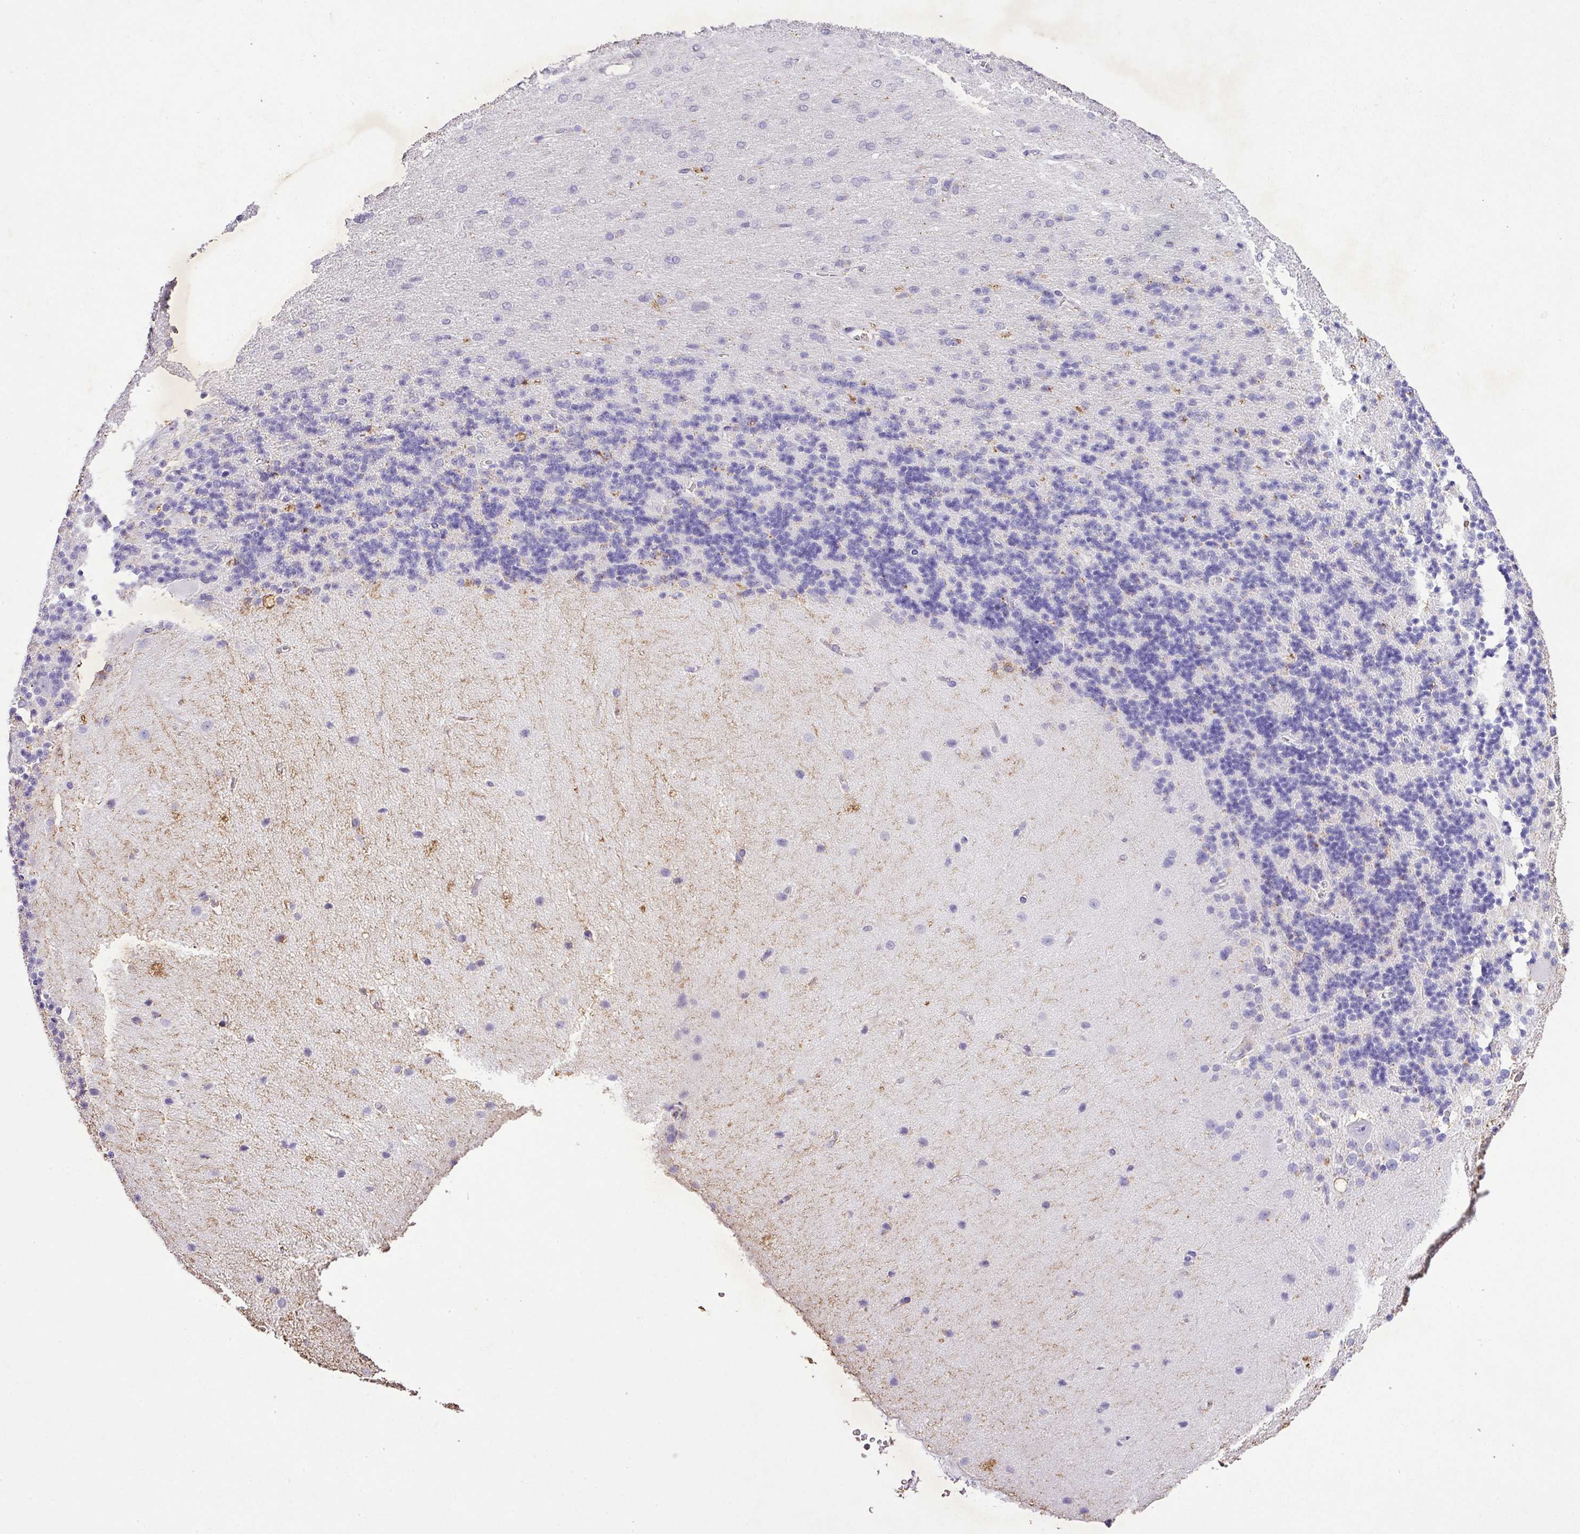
{"staining": {"intensity": "negative", "quantity": "none", "location": "none"}, "tissue": "cerebellum", "cell_type": "Cells in granular layer", "image_type": "normal", "snomed": [{"axis": "morphology", "description": "Normal tissue, NOS"}, {"axis": "topography", "description": "Cerebellum"}], "caption": "An immunohistochemistry micrograph of unremarkable cerebellum is shown. There is no staining in cells in granular layer of cerebellum. (DAB immunohistochemistry with hematoxylin counter stain).", "gene": "KCNJ11", "patient": {"sex": "female", "age": 29}}